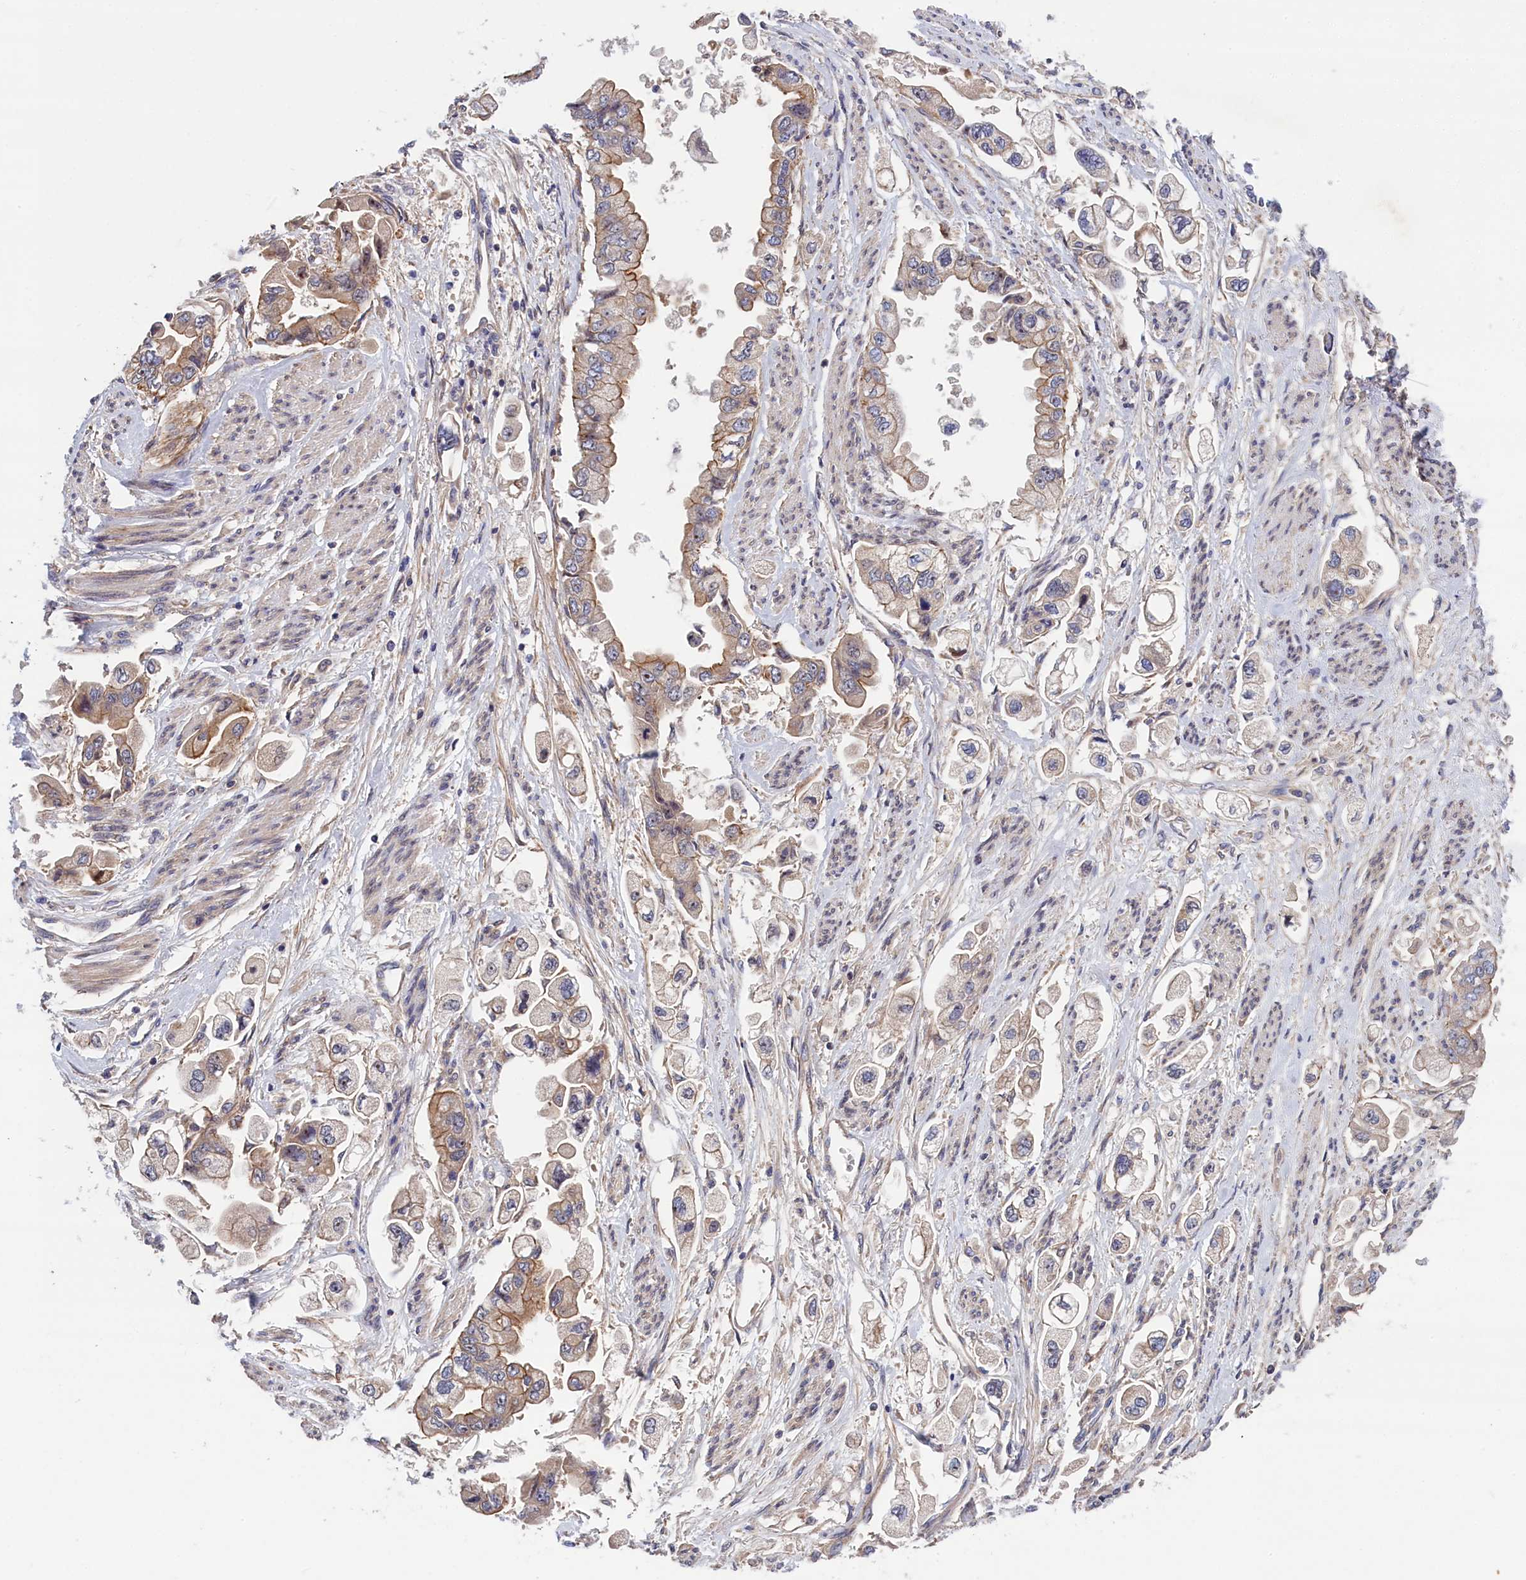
{"staining": {"intensity": "moderate", "quantity": "25%-75%", "location": "cytoplasmic/membranous"}, "tissue": "stomach cancer", "cell_type": "Tumor cells", "image_type": "cancer", "snomed": [{"axis": "morphology", "description": "Adenocarcinoma, NOS"}, {"axis": "topography", "description": "Stomach"}], "caption": "Immunohistochemistry (DAB) staining of stomach cancer (adenocarcinoma) displays moderate cytoplasmic/membranous protein positivity in about 25%-75% of tumor cells. (DAB (3,3'-diaminobenzidine) IHC with brightfield microscopy, high magnification).", "gene": "CRACD", "patient": {"sex": "male", "age": 62}}